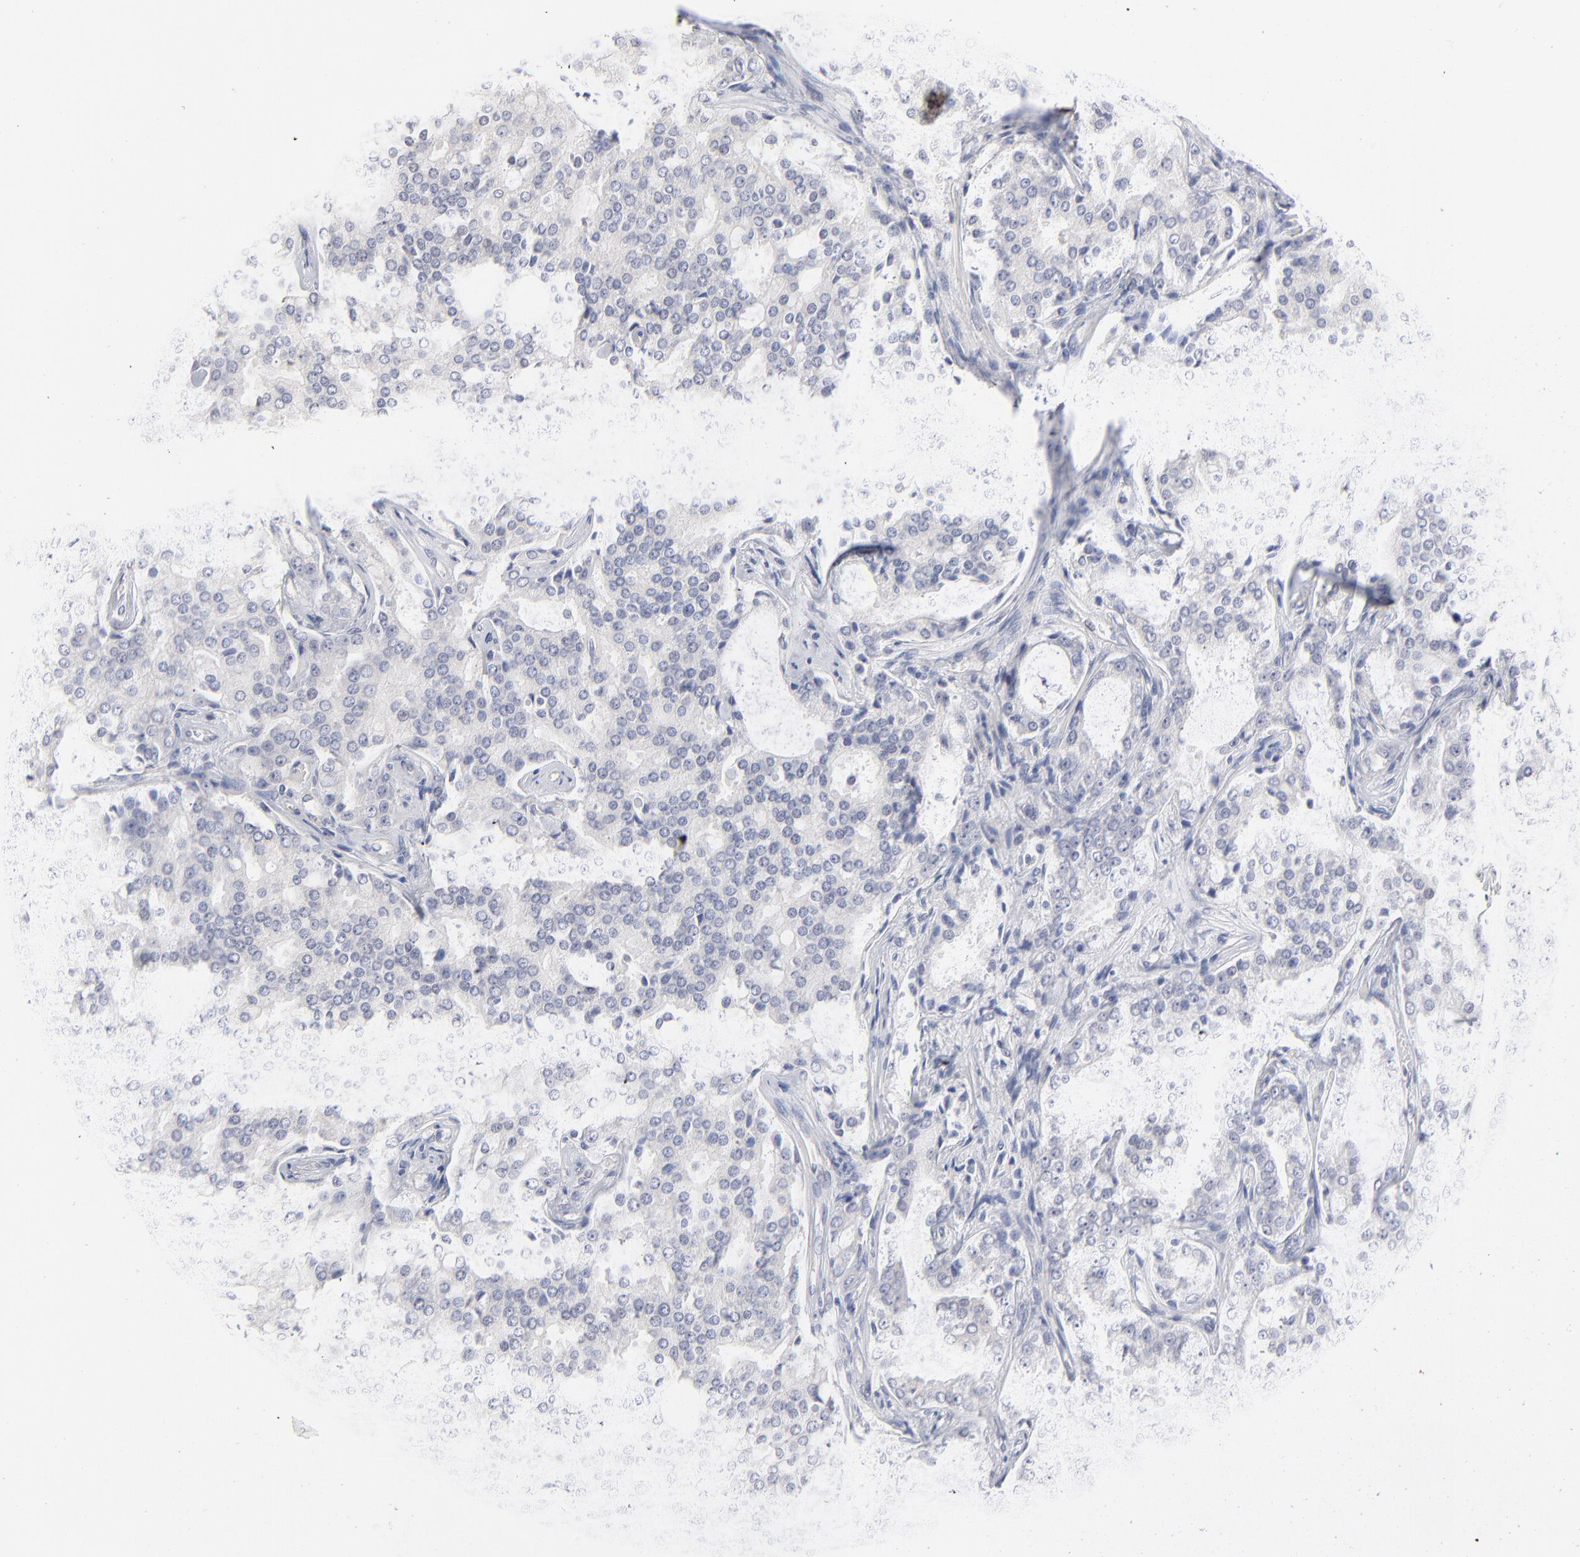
{"staining": {"intensity": "negative", "quantity": "none", "location": "none"}, "tissue": "prostate cancer", "cell_type": "Tumor cells", "image_type": "cancer", "snomed": [{"axis": "morphology", "description": "Adenocarcinoma, High grade"}, {"axis": "topography", "description": "Prostate"}], "caption": "High magnification brightfield microscopy of prostate cancer stained with DAB (3,3'-diaminobenzidine) (brown) and counterstained with hematoxylin (blue): tumor cells show no significant positivity. (Immunohistochemistry, brightfield microscopy, high magnification).", "gene": "RBM3", "patient": {"sex": "male", "age": 72}}